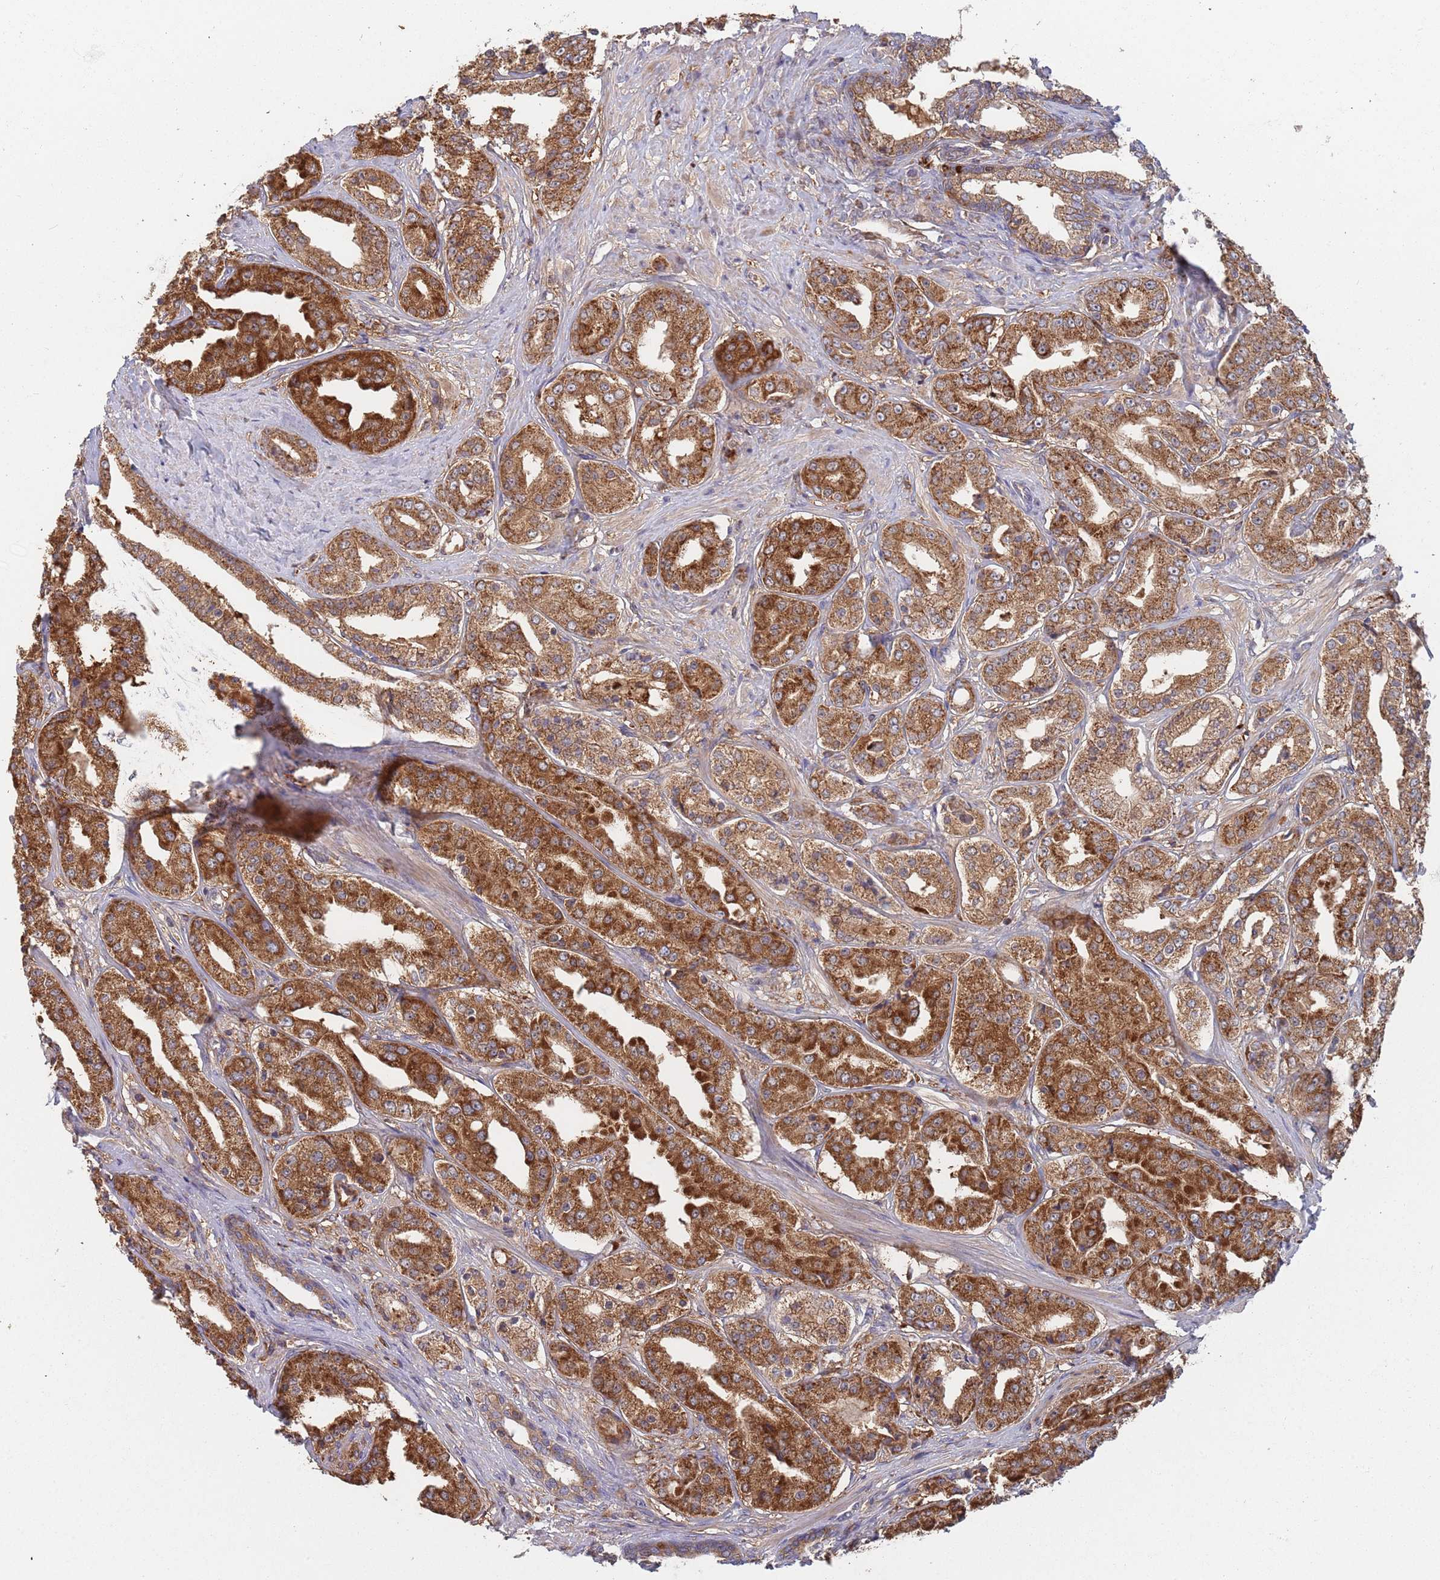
{"staining": {"intensity": "strong", "quantity": ">75%", "location": "cytoplasmic/membranous"}, "tissue": "prostate cancer", "cell_type": "Tumor cells", "image_type": "cancer", "snomed": [{"axis": "morphology", "description": "Adenocarcinoma, High grade"}, {"axis": "topography", "description": "Prostate"}], "caption": "Human prostate cancer (adenocarcinoma (high-grade)) stained with a protein marker exhibits strong staining in tumor cells.", "gene": "GDI2", "patient": {"sex": "male", "age": 63}}